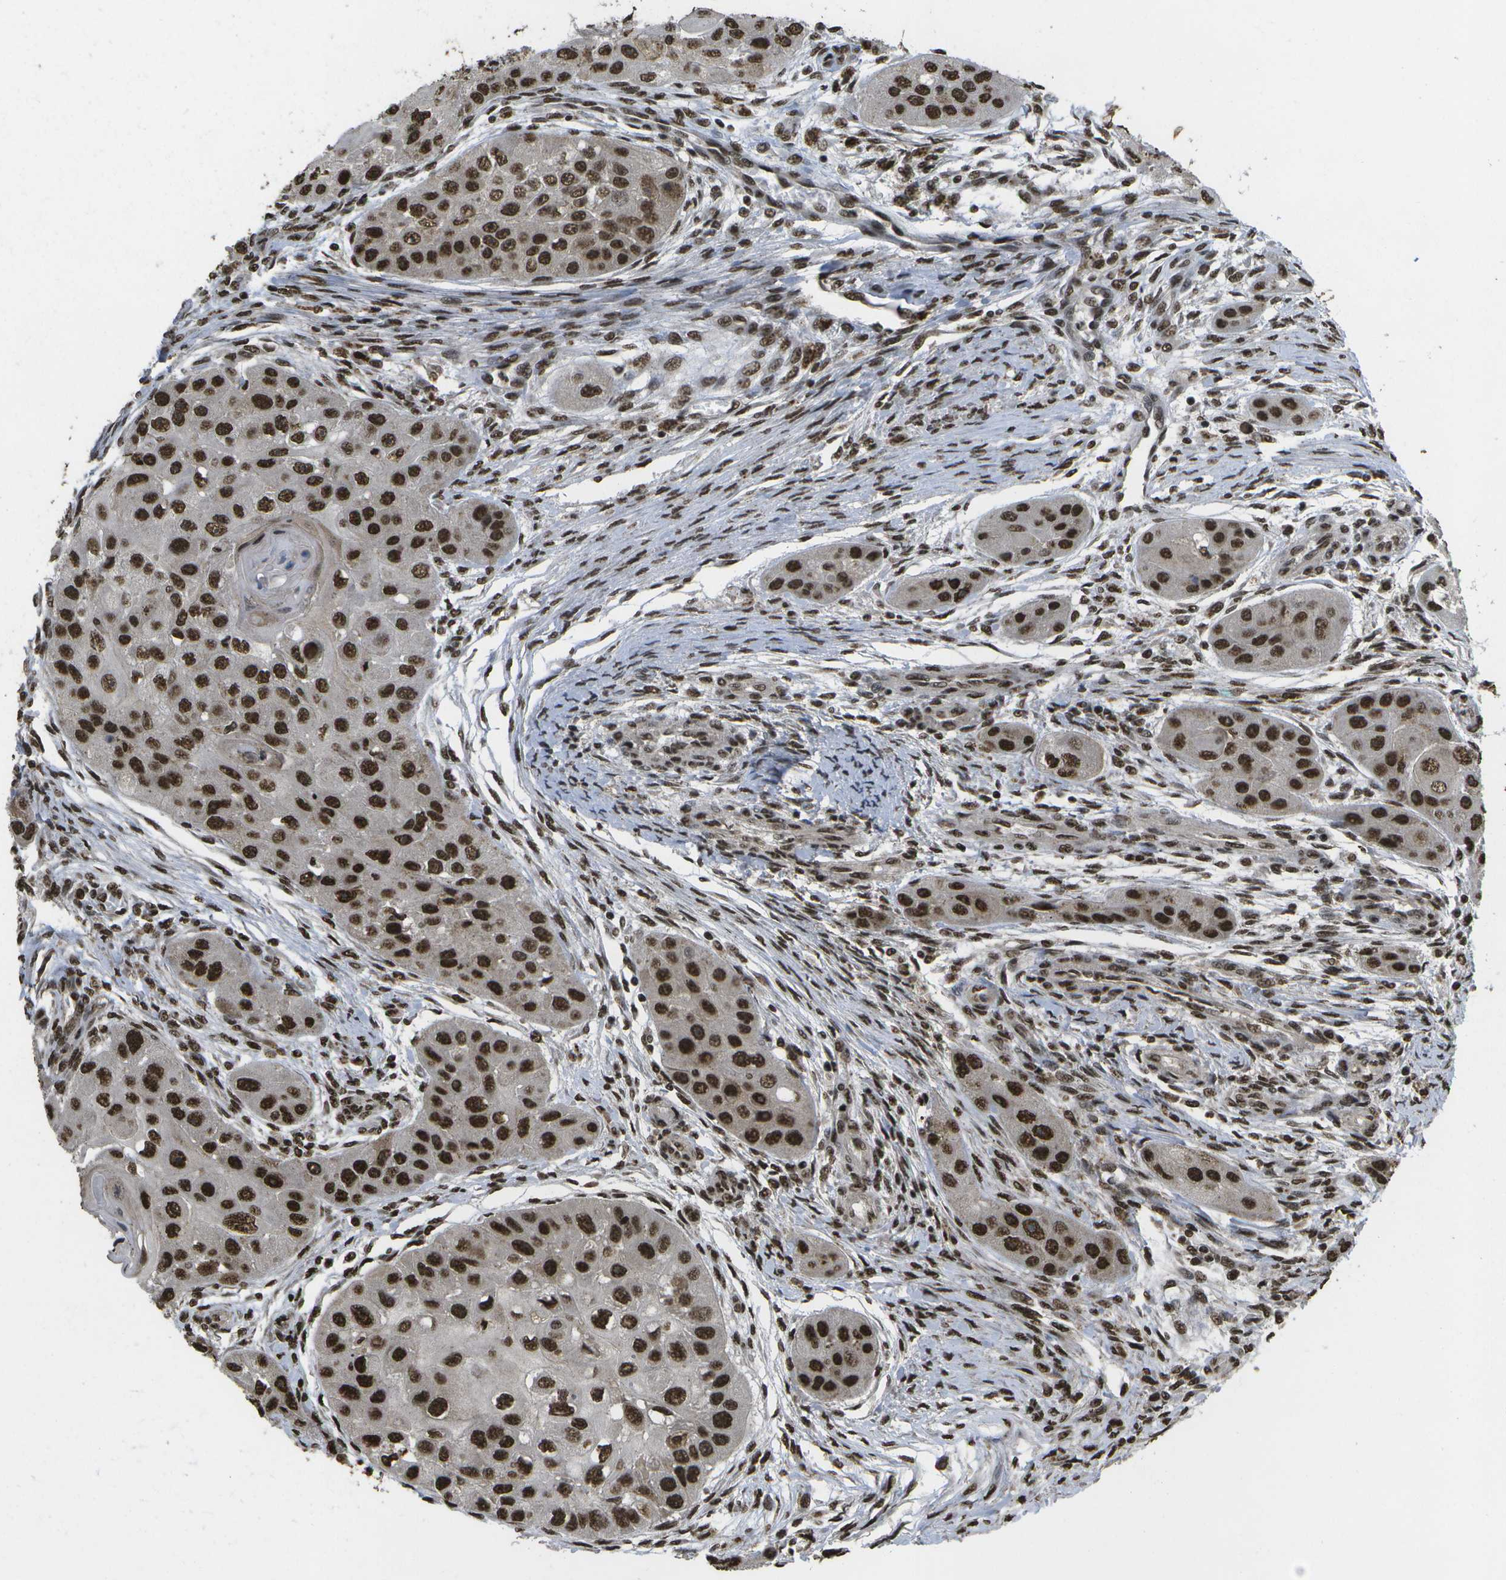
{"staining": {"intensity": "strong", "quantity": ">75%", "location": "nuclear"}, "tissue": "head and neck cancer", "cell_type": "Tumor cells", "image_type": "cancer", "snomed": [{"axis": "morphology", "description": "Normal tissue, NOS"}, {"axis": "morphology", "description": "Squamous cell carcinoma, NOS"}, {"axis": "topography", "description": "Skeletal muscle"}, {"axis": "topography", "description": "Head-Neck"}], "caption": "Immunohistochemistry (IHC) staining of head and neck cancer, which exhibits high levels of strong nuclear positivity in approximately >75% of tumor cells indicating strong nuclear protein staining. The staining was performed using DAB (brown) for protein detection and nuclei were counterstained in hematoxylin (blue).", "gene": "SPEN", "patient": {"sex": "male", "age": 51}}